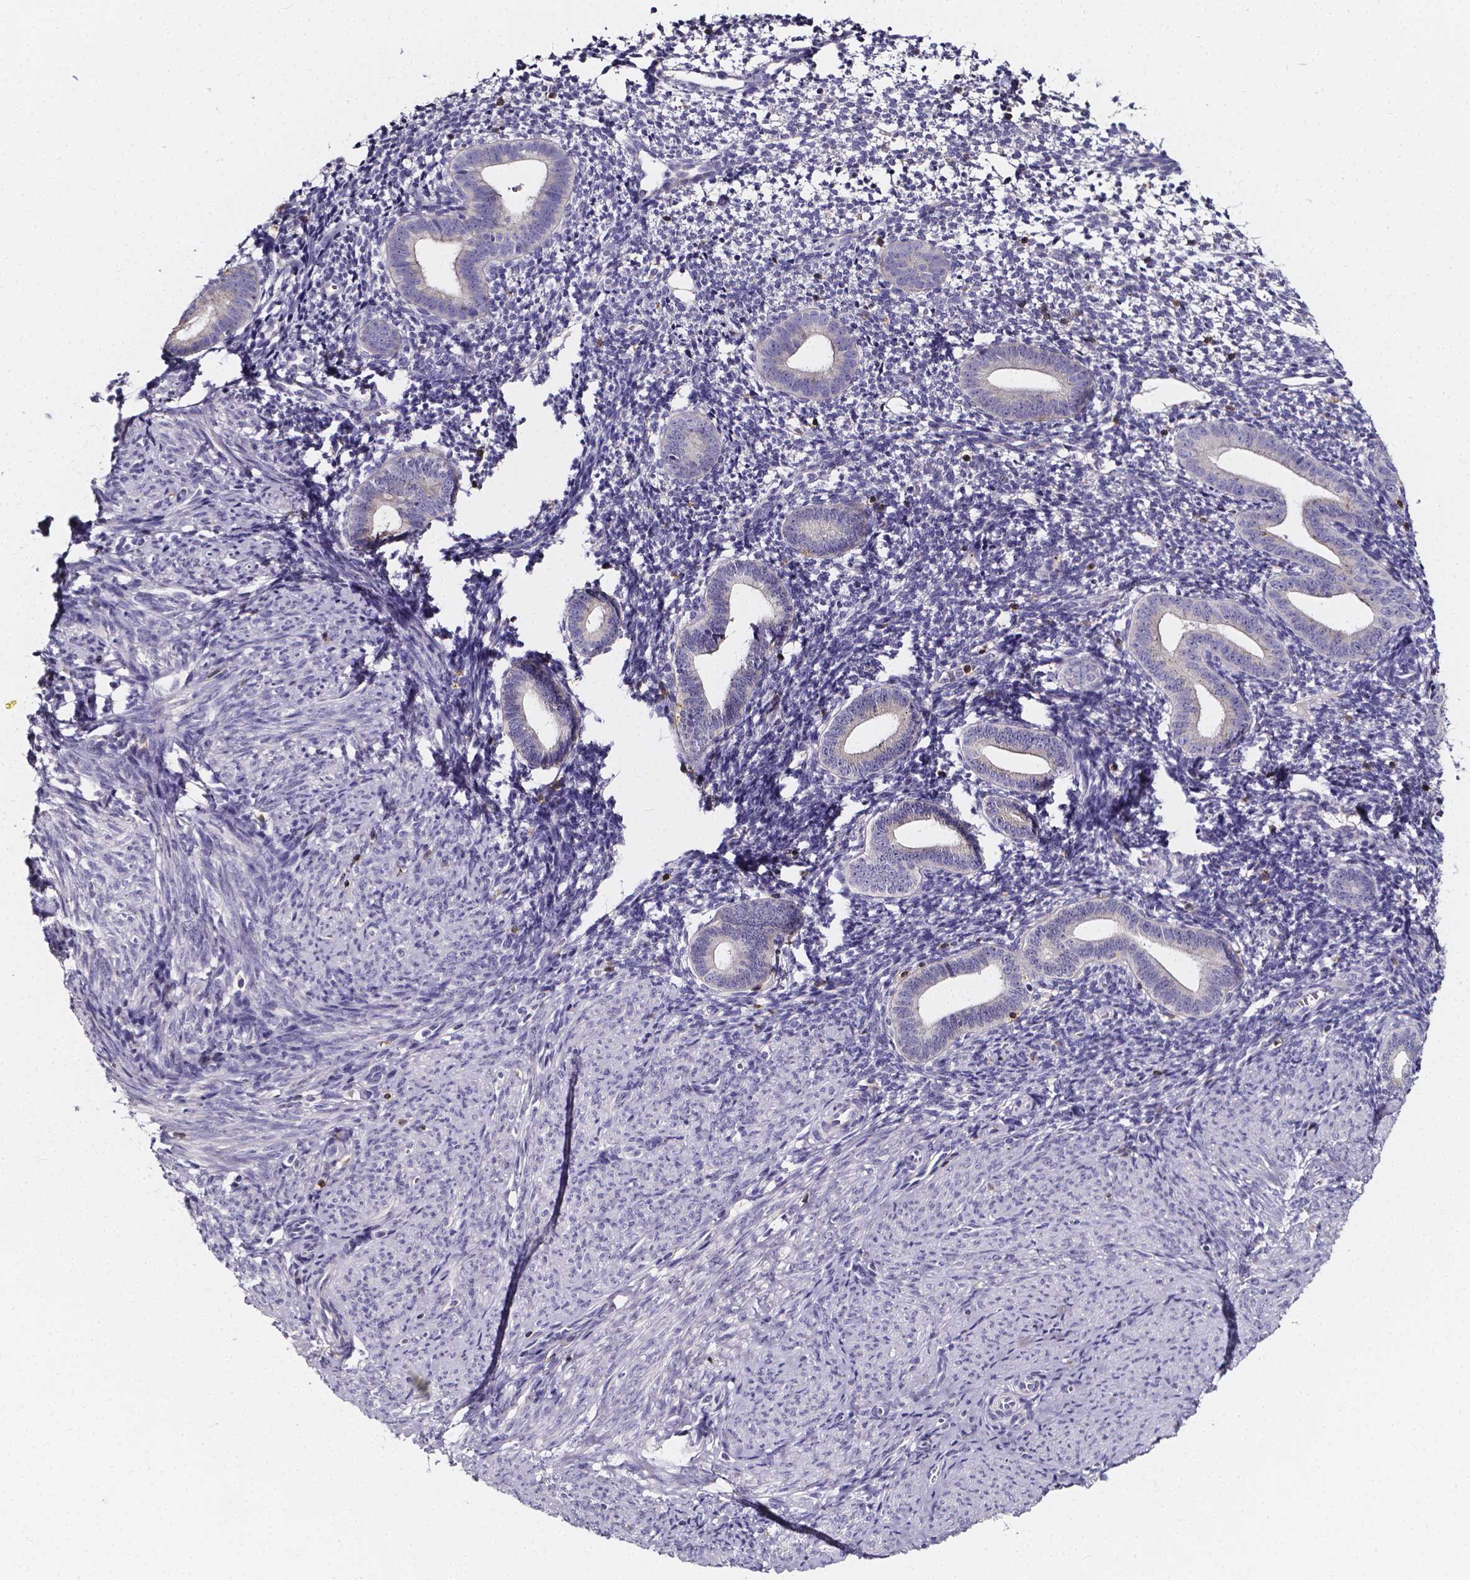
{"staining": {"intensity": "negative", "quantity": "none", "location": "none"}, "tissue": "endometrium", "cell_type": "Cells in endometrial stroma", "image_type": "normal", "snomed": [{"axis": "morphology", "description": "Normal tissue, NOS"}, {"axis": "topography", "description": "Endometrium"}], "caption": "This is a histopathology image of IHC staining of normal endometrium, which shows no staining in cells in endometrial stroma.", "gene": "THEMIS", "patient": {"sex": "female", "age": 40}}